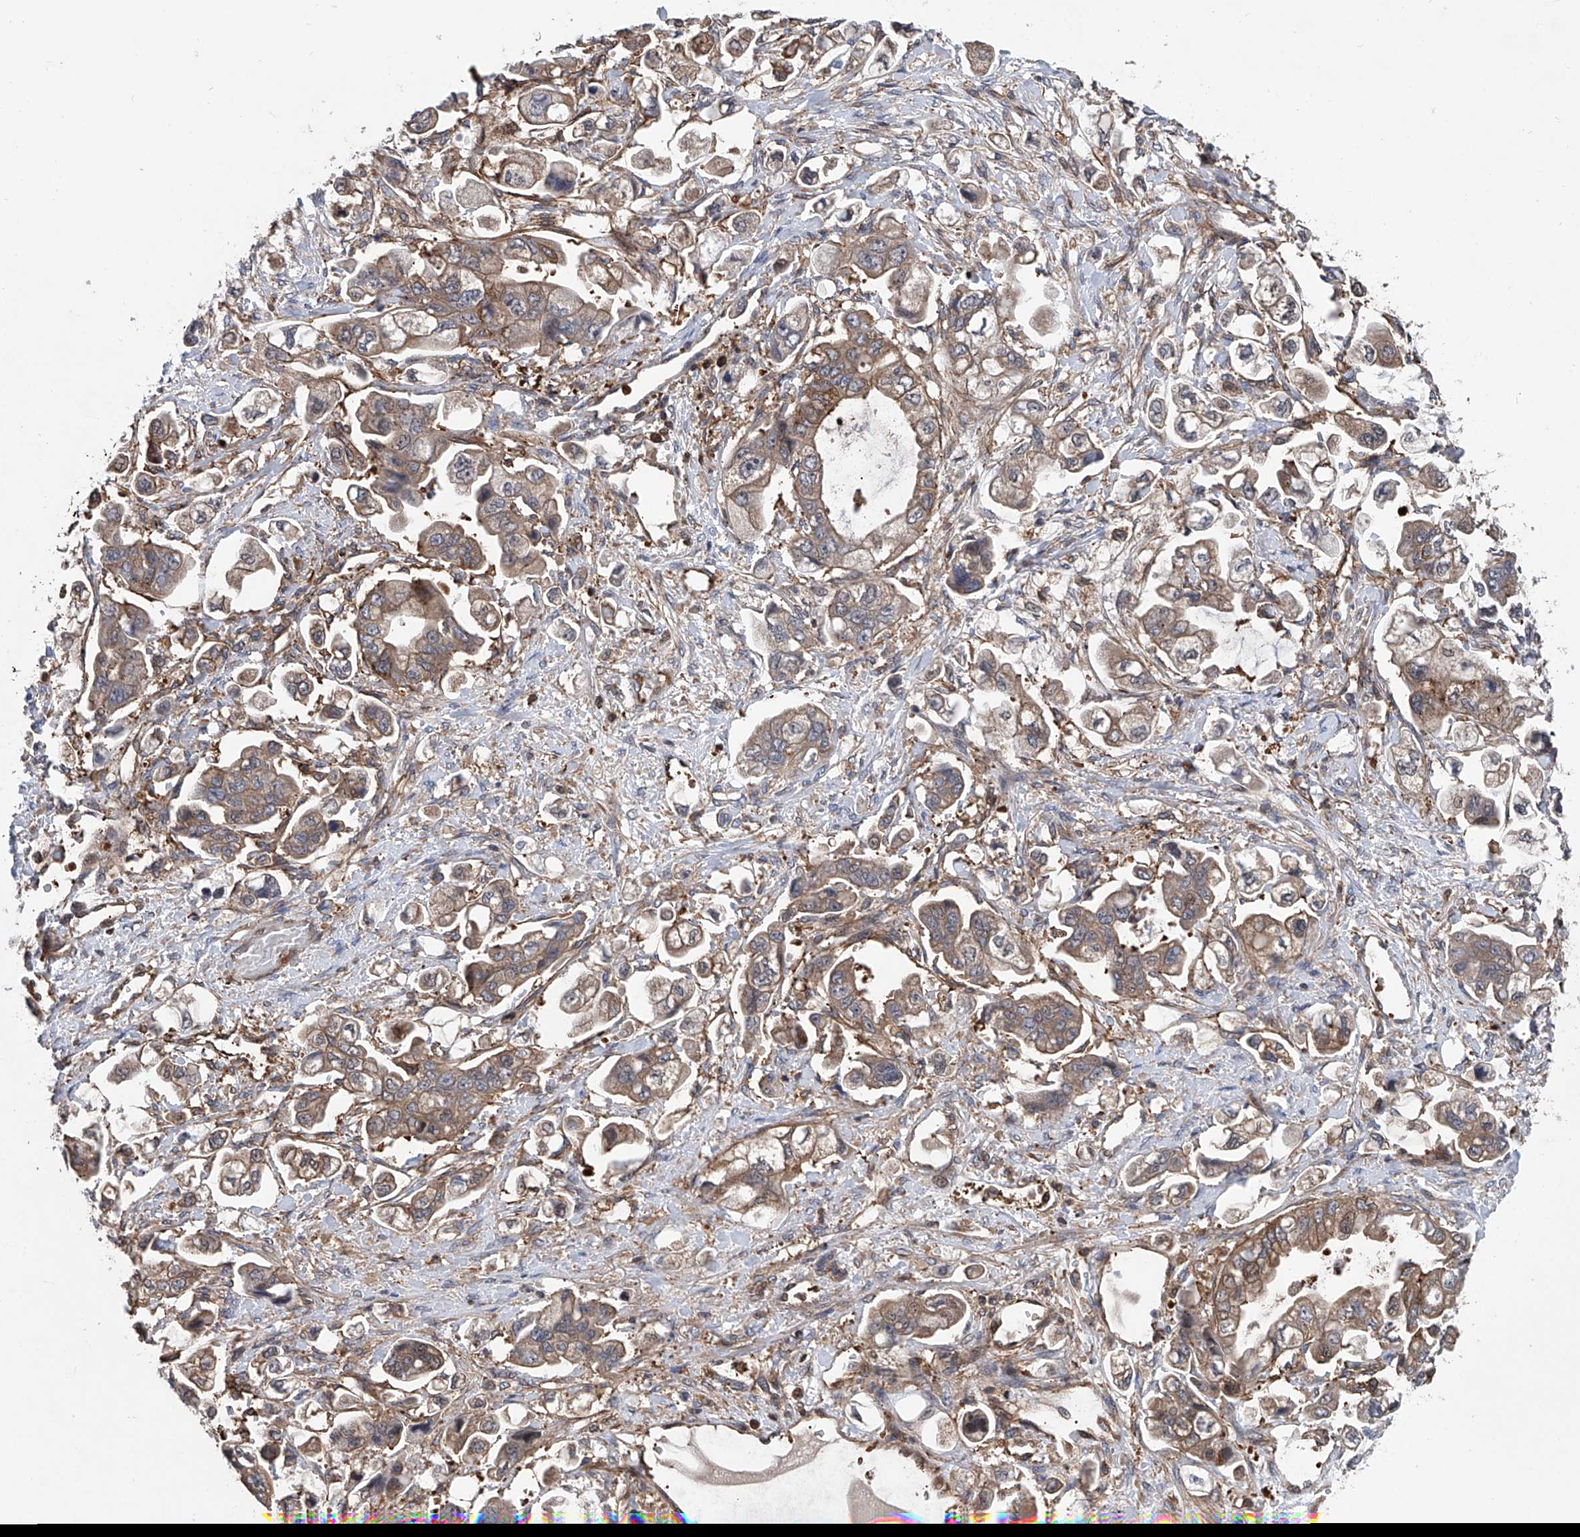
{"staining": {"intensity": "weak", "quantity": ">75%", "location": "cytoplasmic/membranous"}, "tissue": "stomach cancer", "cell_type": "Tumor cells", "image_type": "cancer", "snomed": [{"axis": "morphology", "description": "Adenocarcinoma, NOS"}, {"axis": "topography", "description": "Stomach"}], "caption": "Stomach cancer was stained to show a protein in brown. There is low levels of weak cytoplasmic/membranous positivity in about >75% of tumor cells. The staining is performed using DAB (3,3'-diaminobenzidine) brown chromogen to label protein expression. The nuclei are counter-stained blue using hematoxylin.", "gene": "NT5C3A", "patient": {"sex": "male", "age": 62}}